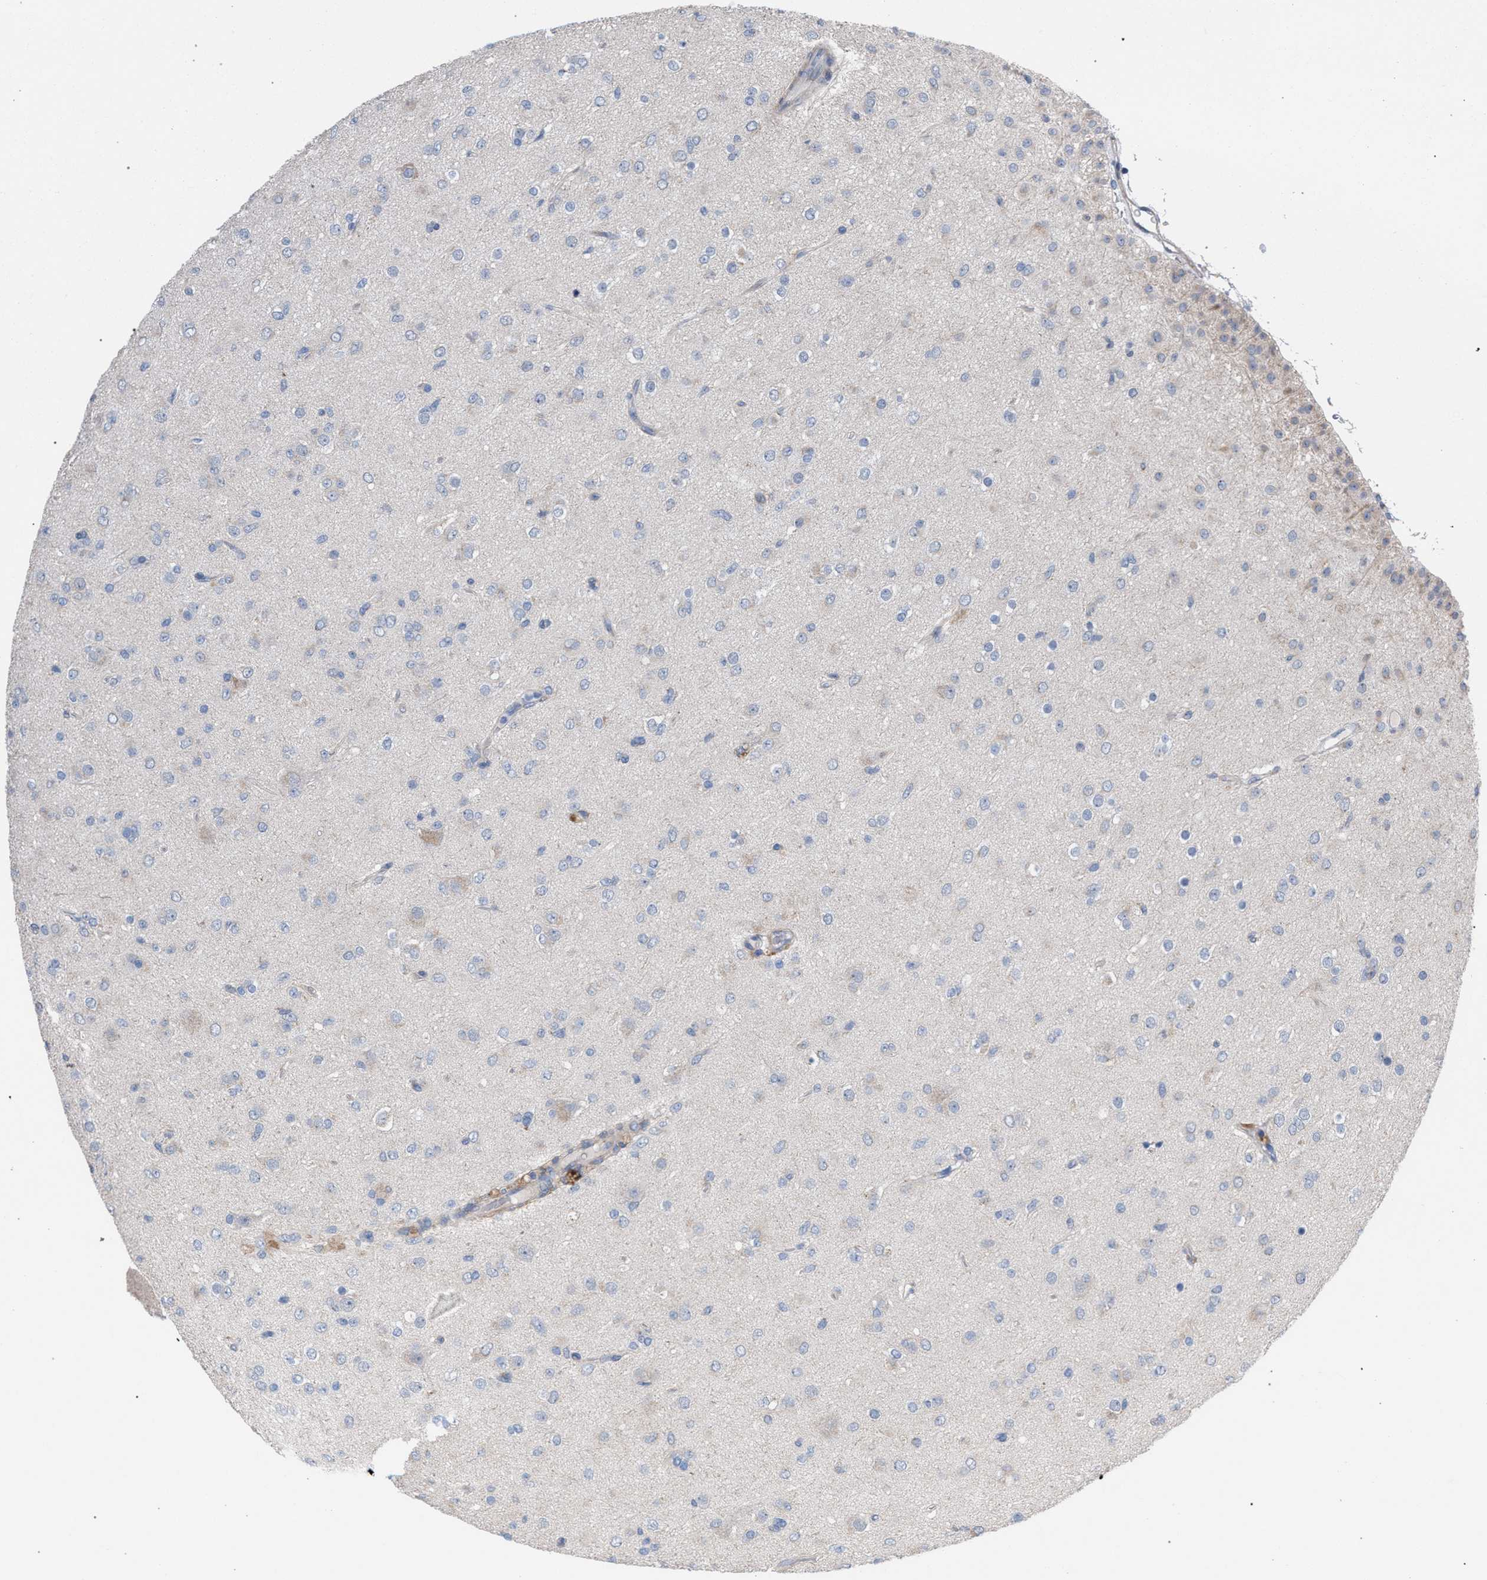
{"staining": {"intensity": "negative", "quantity": "none", "location": "none"}, "tissue": "glioma", "cell_type": "Tumor cells", "image_type": "cancer", "snomed": [{"axis": "morphology", "description": "Glioma, malignant, Low grade"}, {"axis": "topography", "description": "Brain"}], "caption": "Photomicrograph shows no protein positivity in tumor cells of glioma tissue. (Brightfield microscopy of DAB (3,3'-diaminobenzidine) immunohistochemistry (IHC) at high magnification).", "gene": "RNF135", "patient": {"sex": "male", "age": 65}}